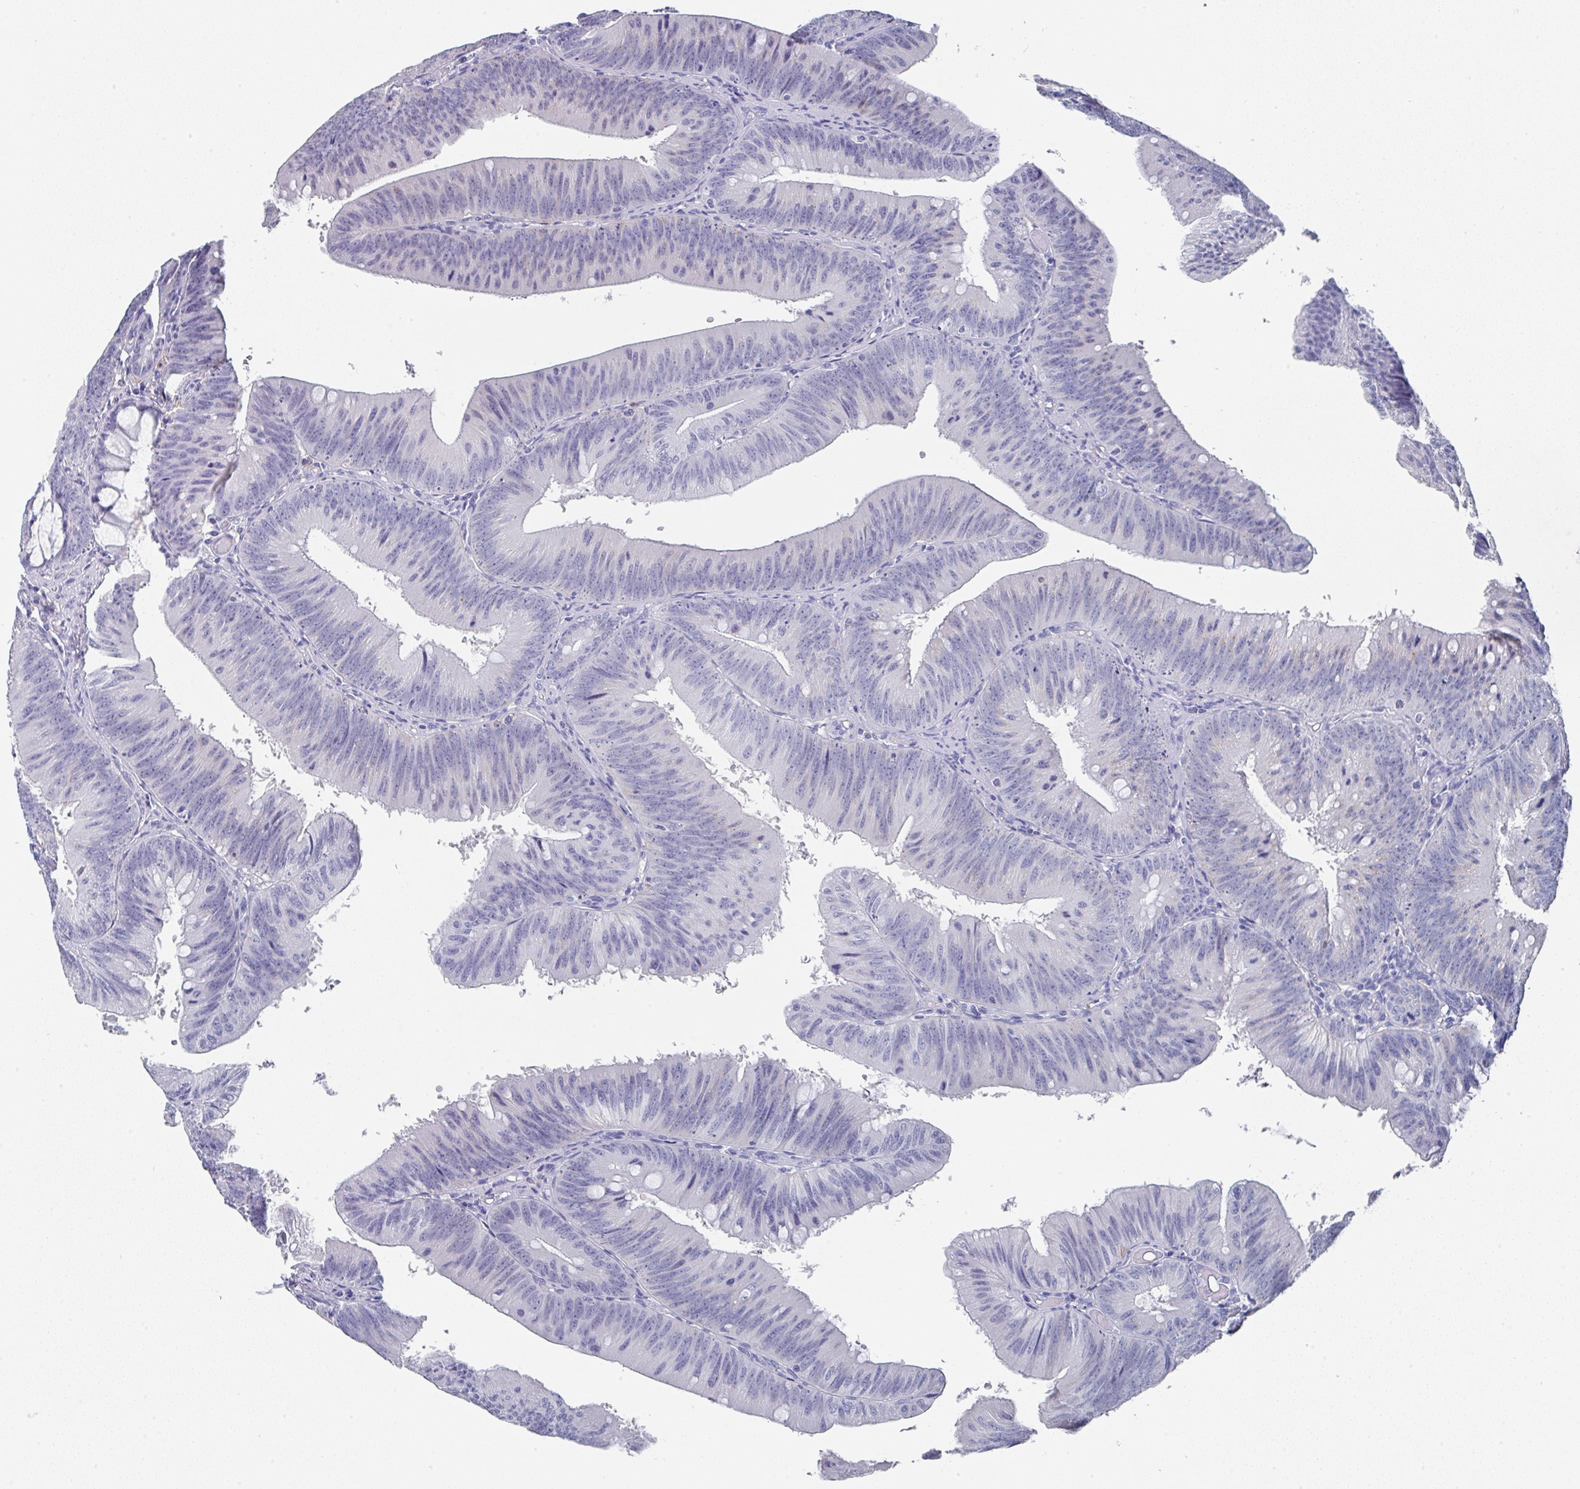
{"staining": {"intensity": "negative", "quantity": "none", "location": "none"}, "tissue": "colorectal cancer", "cell_type": "Tumor cells", "image_type": "cancer", "snomed": [{"axis": "morphology", "description": "Adenocarcinoma, NOS"}, {"axis": "topography", "description": "Colon"}], "caption": "High power microscopy photomicrograph of an immunohistochemistry photomicrograph of colorectal cancer, revealing no significant staining in tumor cells.", "gene": "TNFRSF8", "patient": {"sex": "male", "age": 84}}